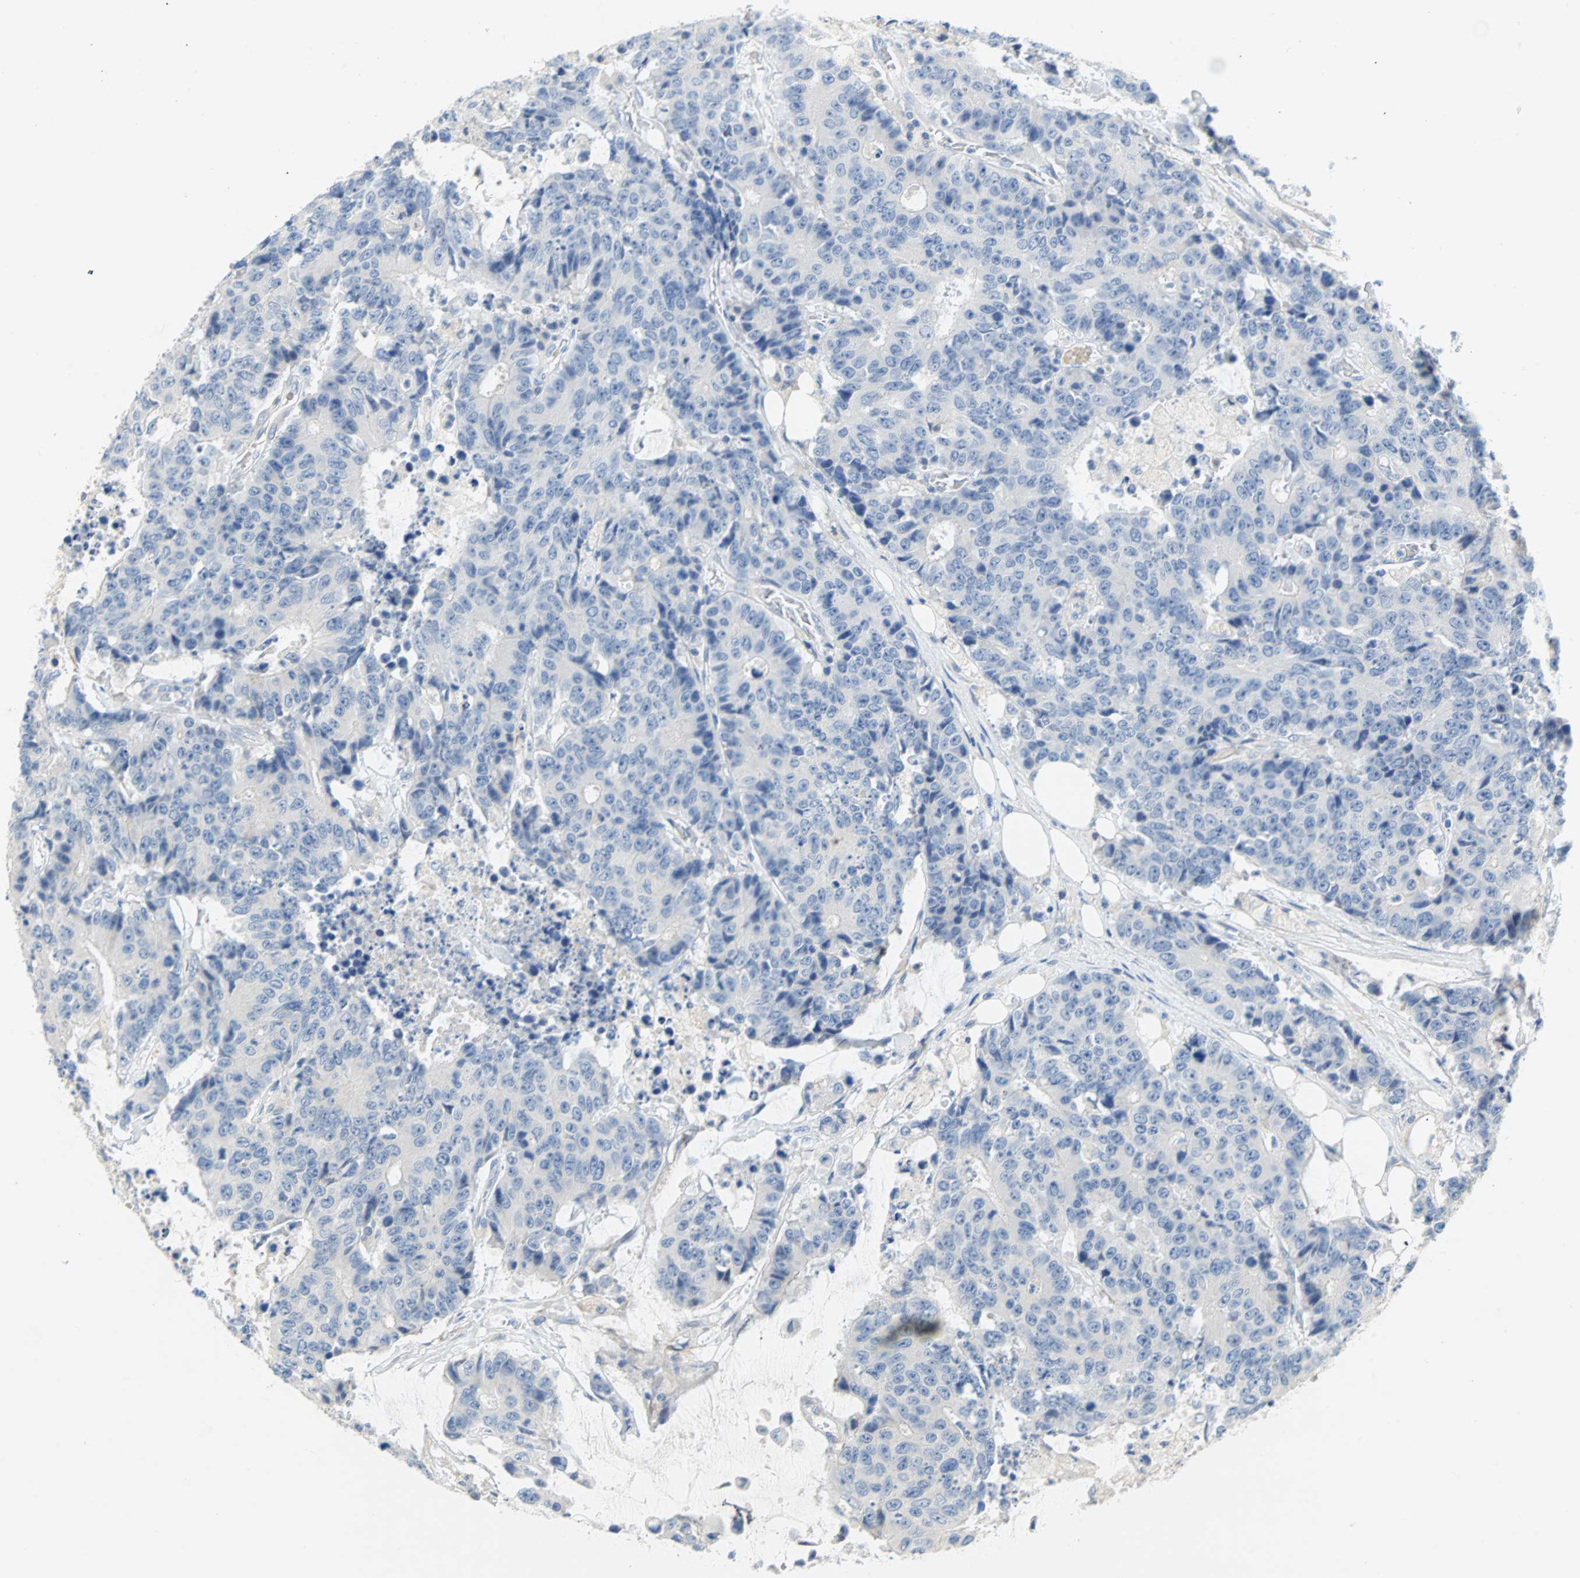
{"staining": {"intensity": "negative", "quantity": "none", "location": "none"}, "tissue": "colorectal cancer", "cell_type": "Tumor cells", "image_type": "cancer", "snomed": [{"axis": "morphology", "description": "Adenocarcinoma, NOS"}, {"axis": "topography", "description": "Colon"}], "caption": "IHC micrograph of human colorectal adenocarcinoma stained for a protein (brown), which displays no expression in tumor cells.", "gene": "MAP4K1", "patient": {"sex": "female", "age": 86}}